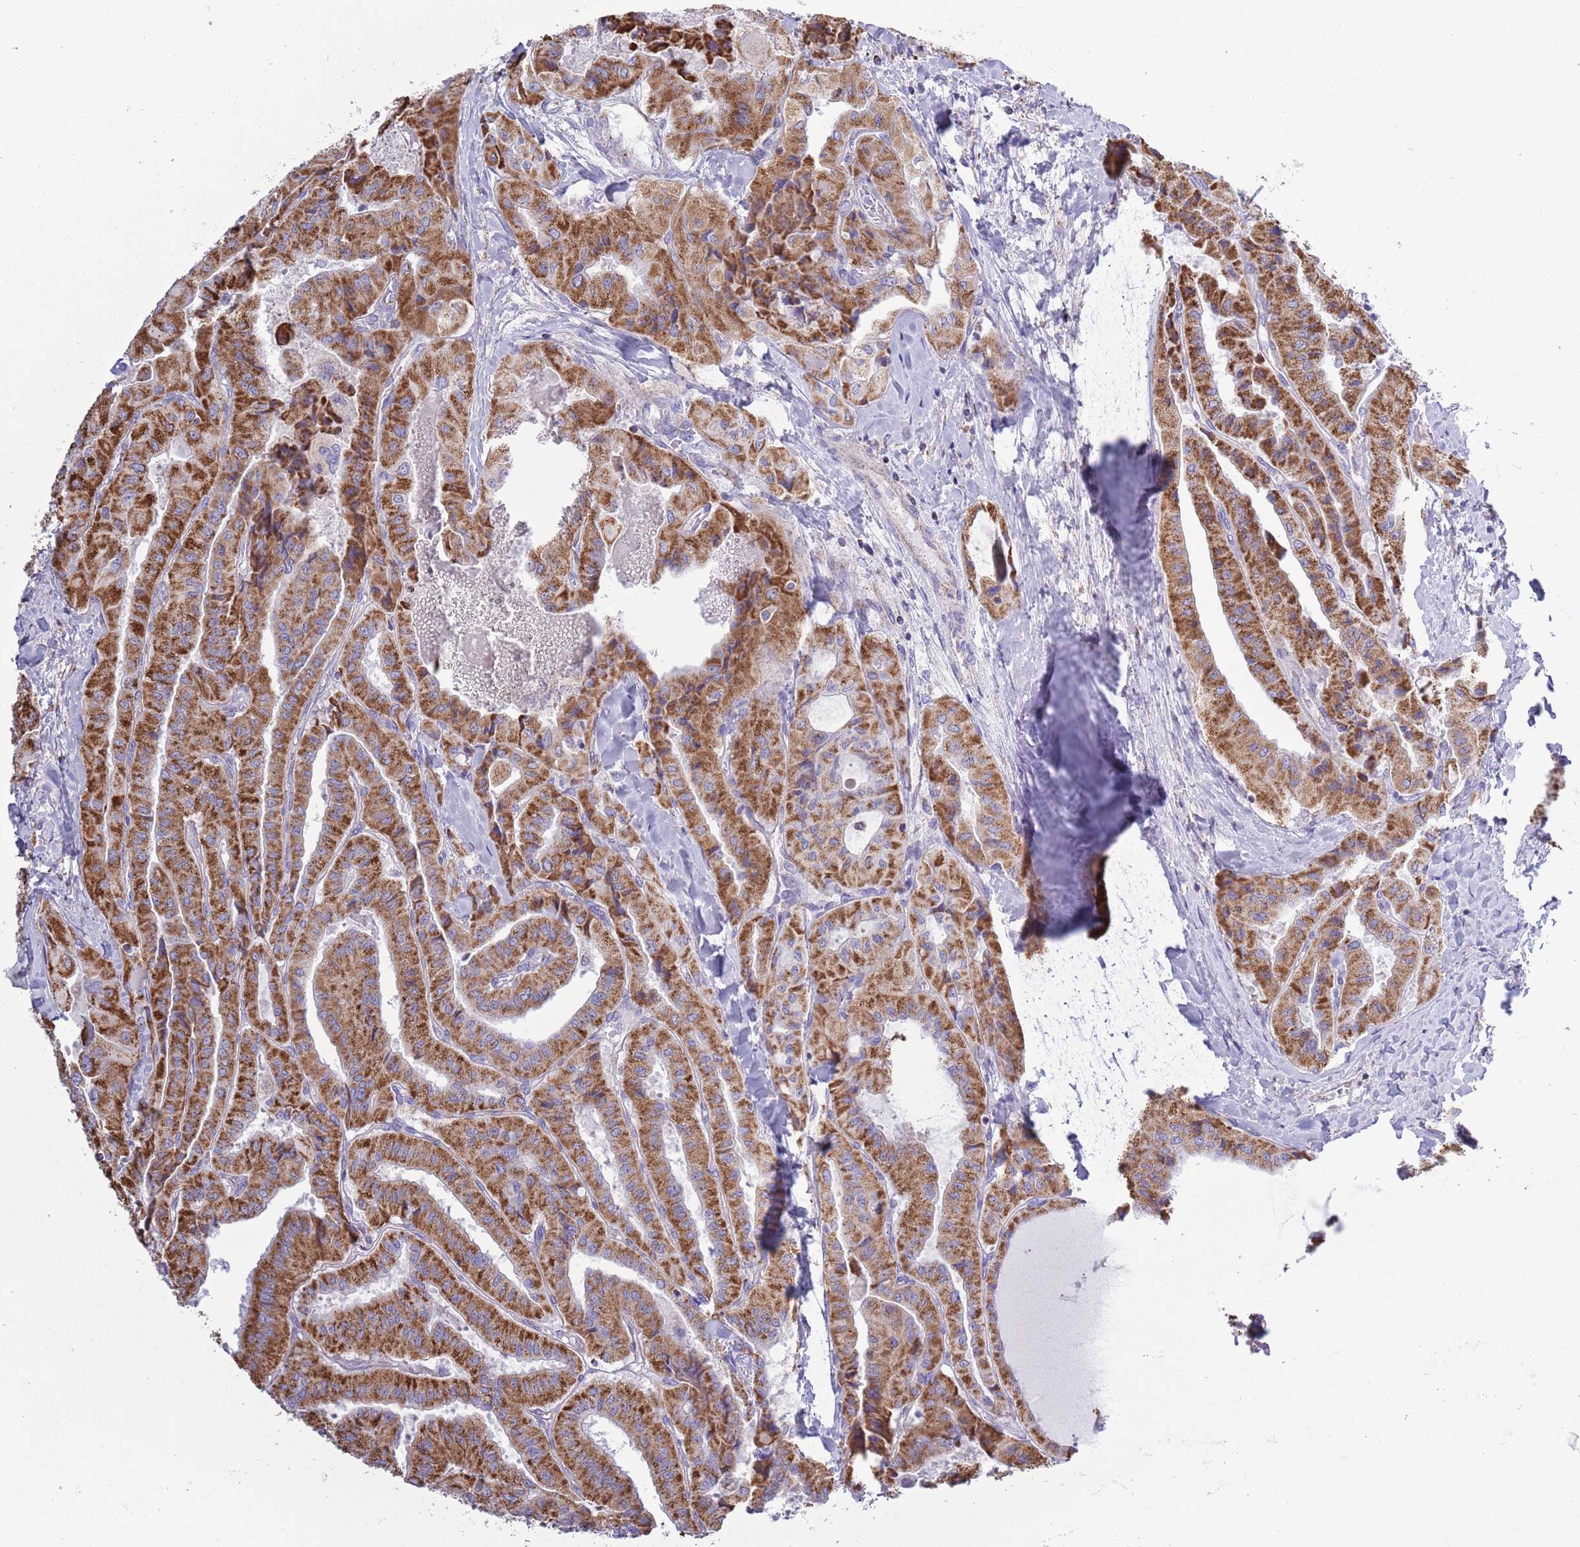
{"staining": {"intensity": "strong", "quantity": ">75%", "location": "cytoplasmic/membranous"}, "tissue": "thyroid cancer", "cell_type": "Tumor cells", "image_type": "cancer", "snomed": [{"axis": "morphology", "description": "Normal tissue, NOS"}, {"axis": "morphology", "description": "Papillary adenocarcinoma, NOS"}, {"axis": "topography", "description": "Thyroid gland"}], "caption": "Thyroid cancer tissue displays strong cytoplasmic/membranous staining in about >75% of tumor cells", "gene": "ATP6V1B1", "patient": {"sex": "female", "age": 59}}